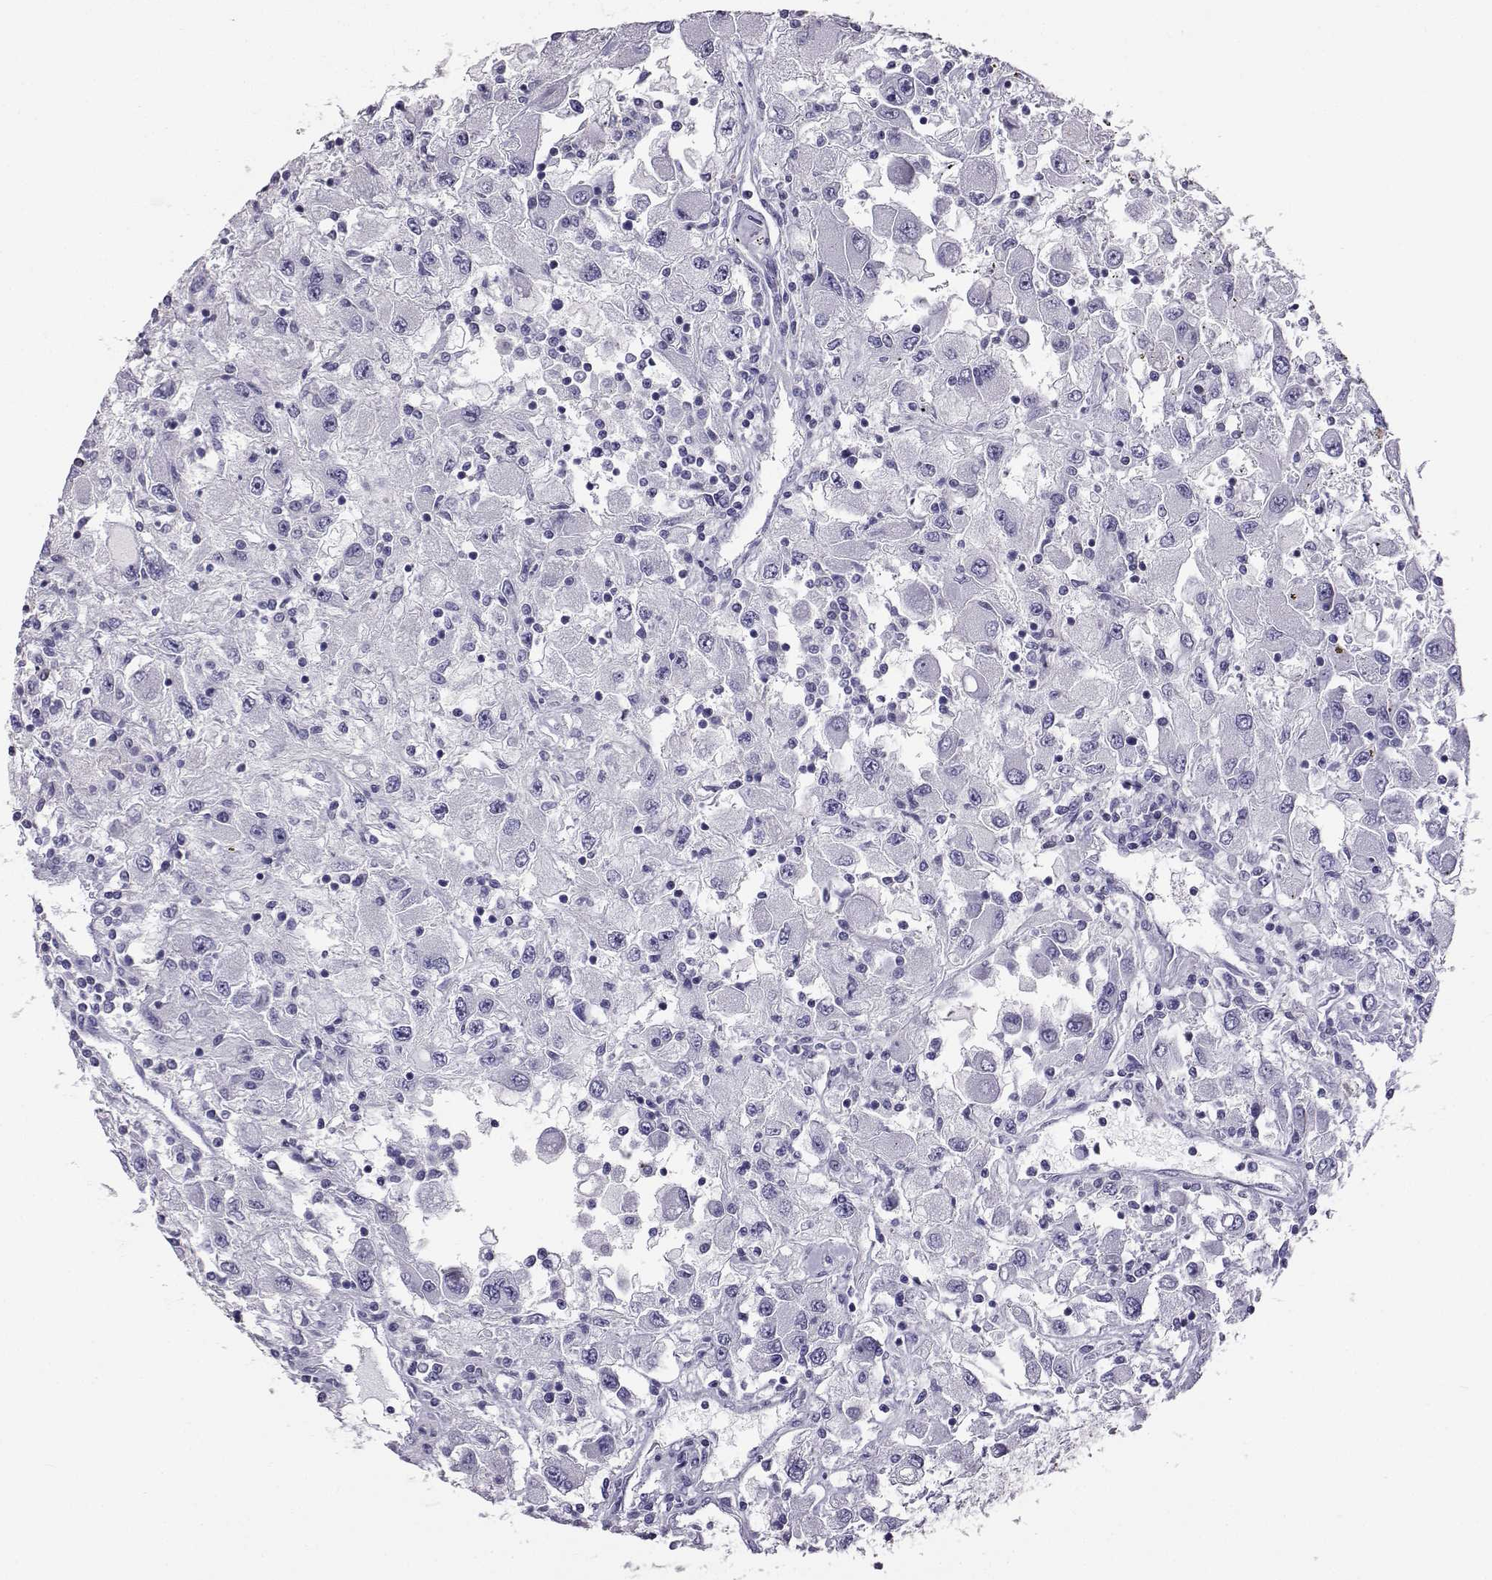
{"staining": {"intensity": "negative", "quantity": "none", "location": "none"}, "tissue": "renal cancer", "cell_type": "Tumor cells", "image_type": "cancer", "snomed": [{"axis": "morphology", "description": "Adenocarcinoma, NOS"}, {"axis": "topography", "description": "Kidney"}], "caption": "Protein analysis of renal adenocarcinoma shows no significant positivity in tumor cells. (DAB immunohistochemistry (IHC), high magnification).", "gene": "AKR1B1", "patient": {"sex": "female", "age": 67}}